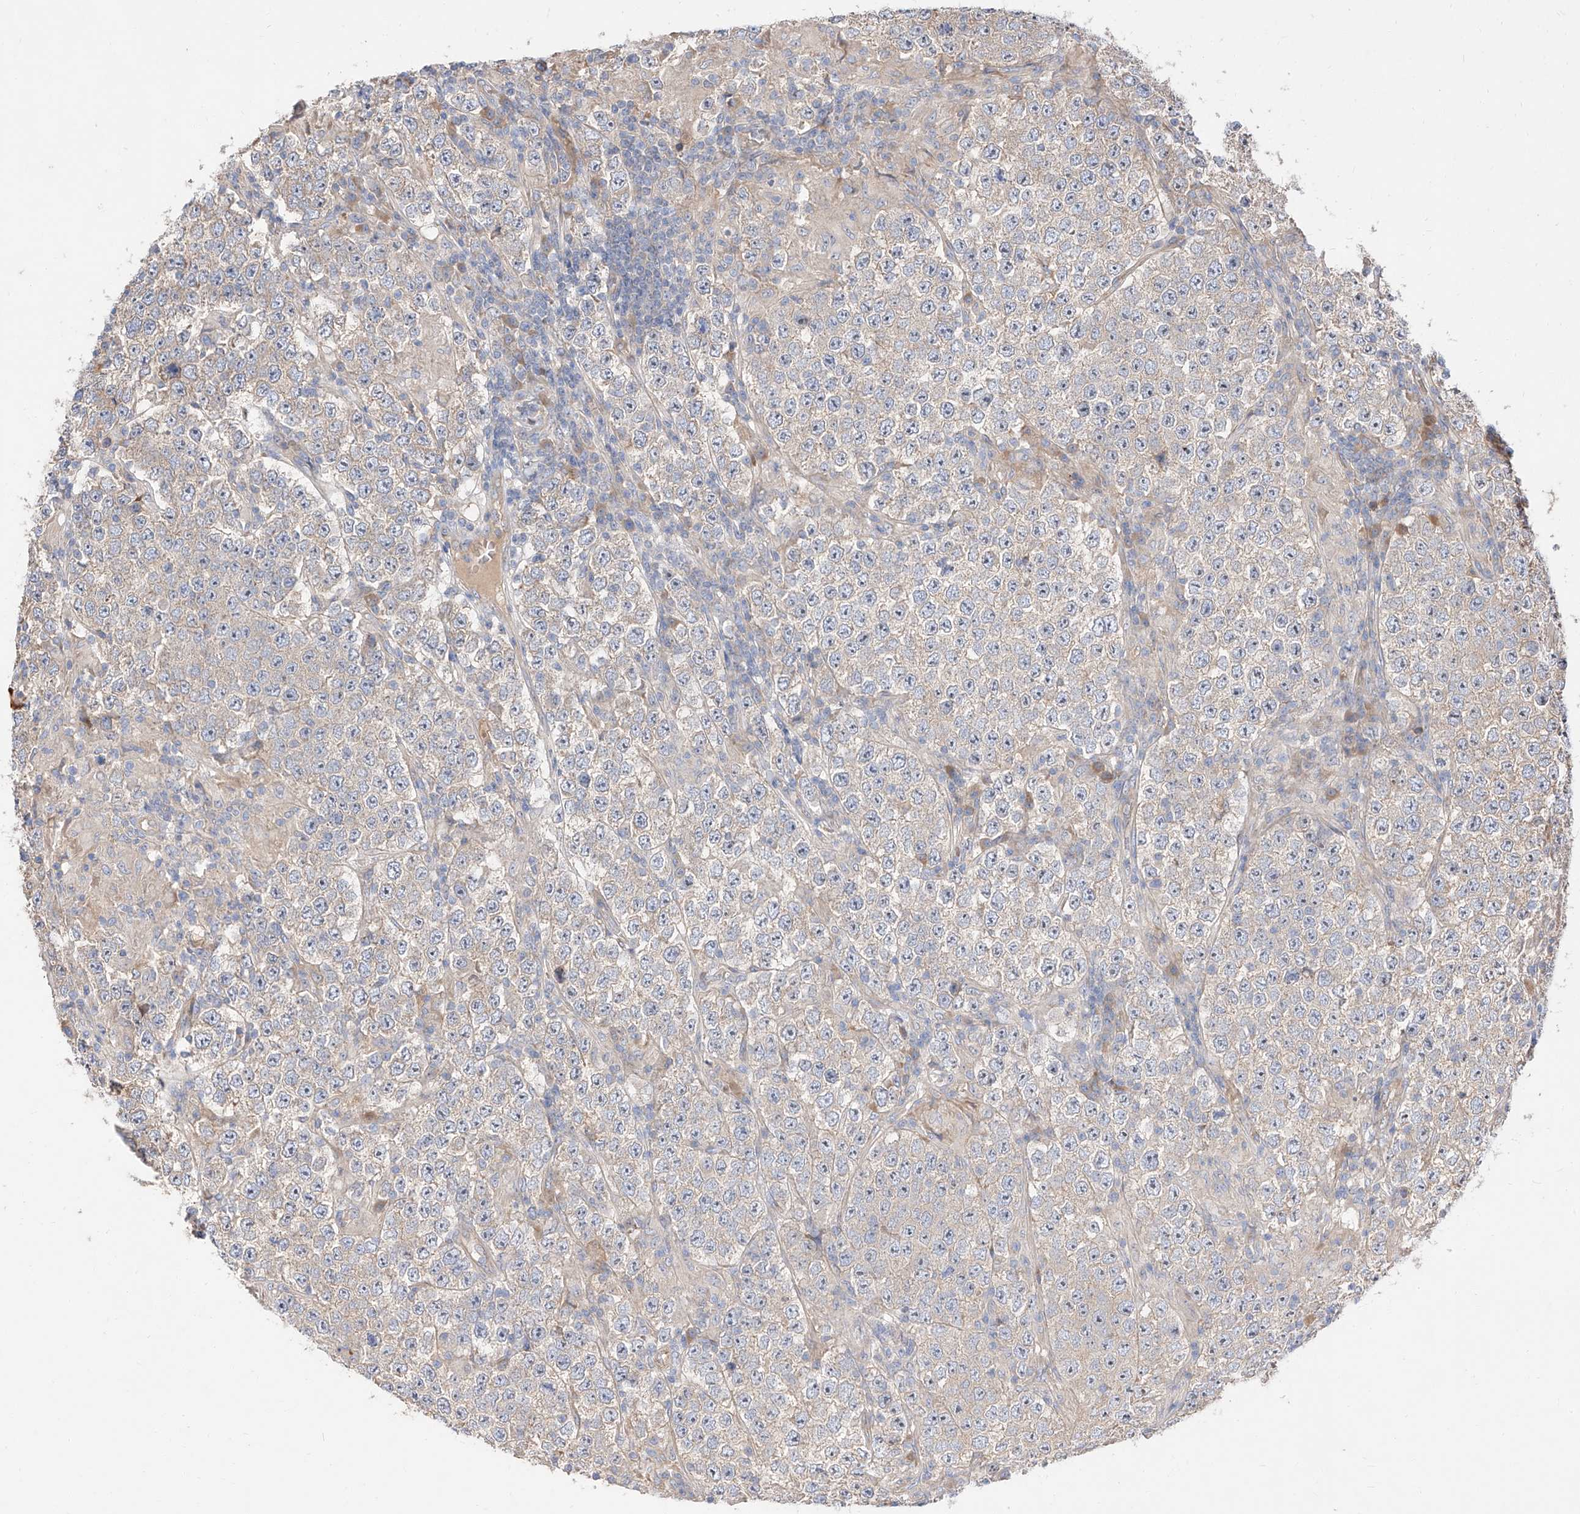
{"staining": {"intensity": "negative", "quantity": "none", "location": "none"}, "tissue": "testis cancer", "cell_type": "Tumor cells", "image_type": "cancer", "snomed": [{"axis": "morphology", "description": "Normal tissue, NOS"}, {"axis": "morphology", "description": "Urothelial carcinoma, High grade"}, {"axis": "morphology", "description": "Seminoma, NOS"}, {"axis": "morphology", "description": "Carcinoma, Embryonal, NOS"}, {"axis": "topography", "description": "Urinary bladder"}, {"axis": "topography", "description": "Testis"}], "caption": "This micrograph is of urothelial carcinoma (high-grade) (testis) stained with IHC to label a protein in brown with the nuclei are counter-stained blue. There is no expression in tumor cells.", "gene": "DIRAS3", "patient": {"sex": "male", "age": 41}}